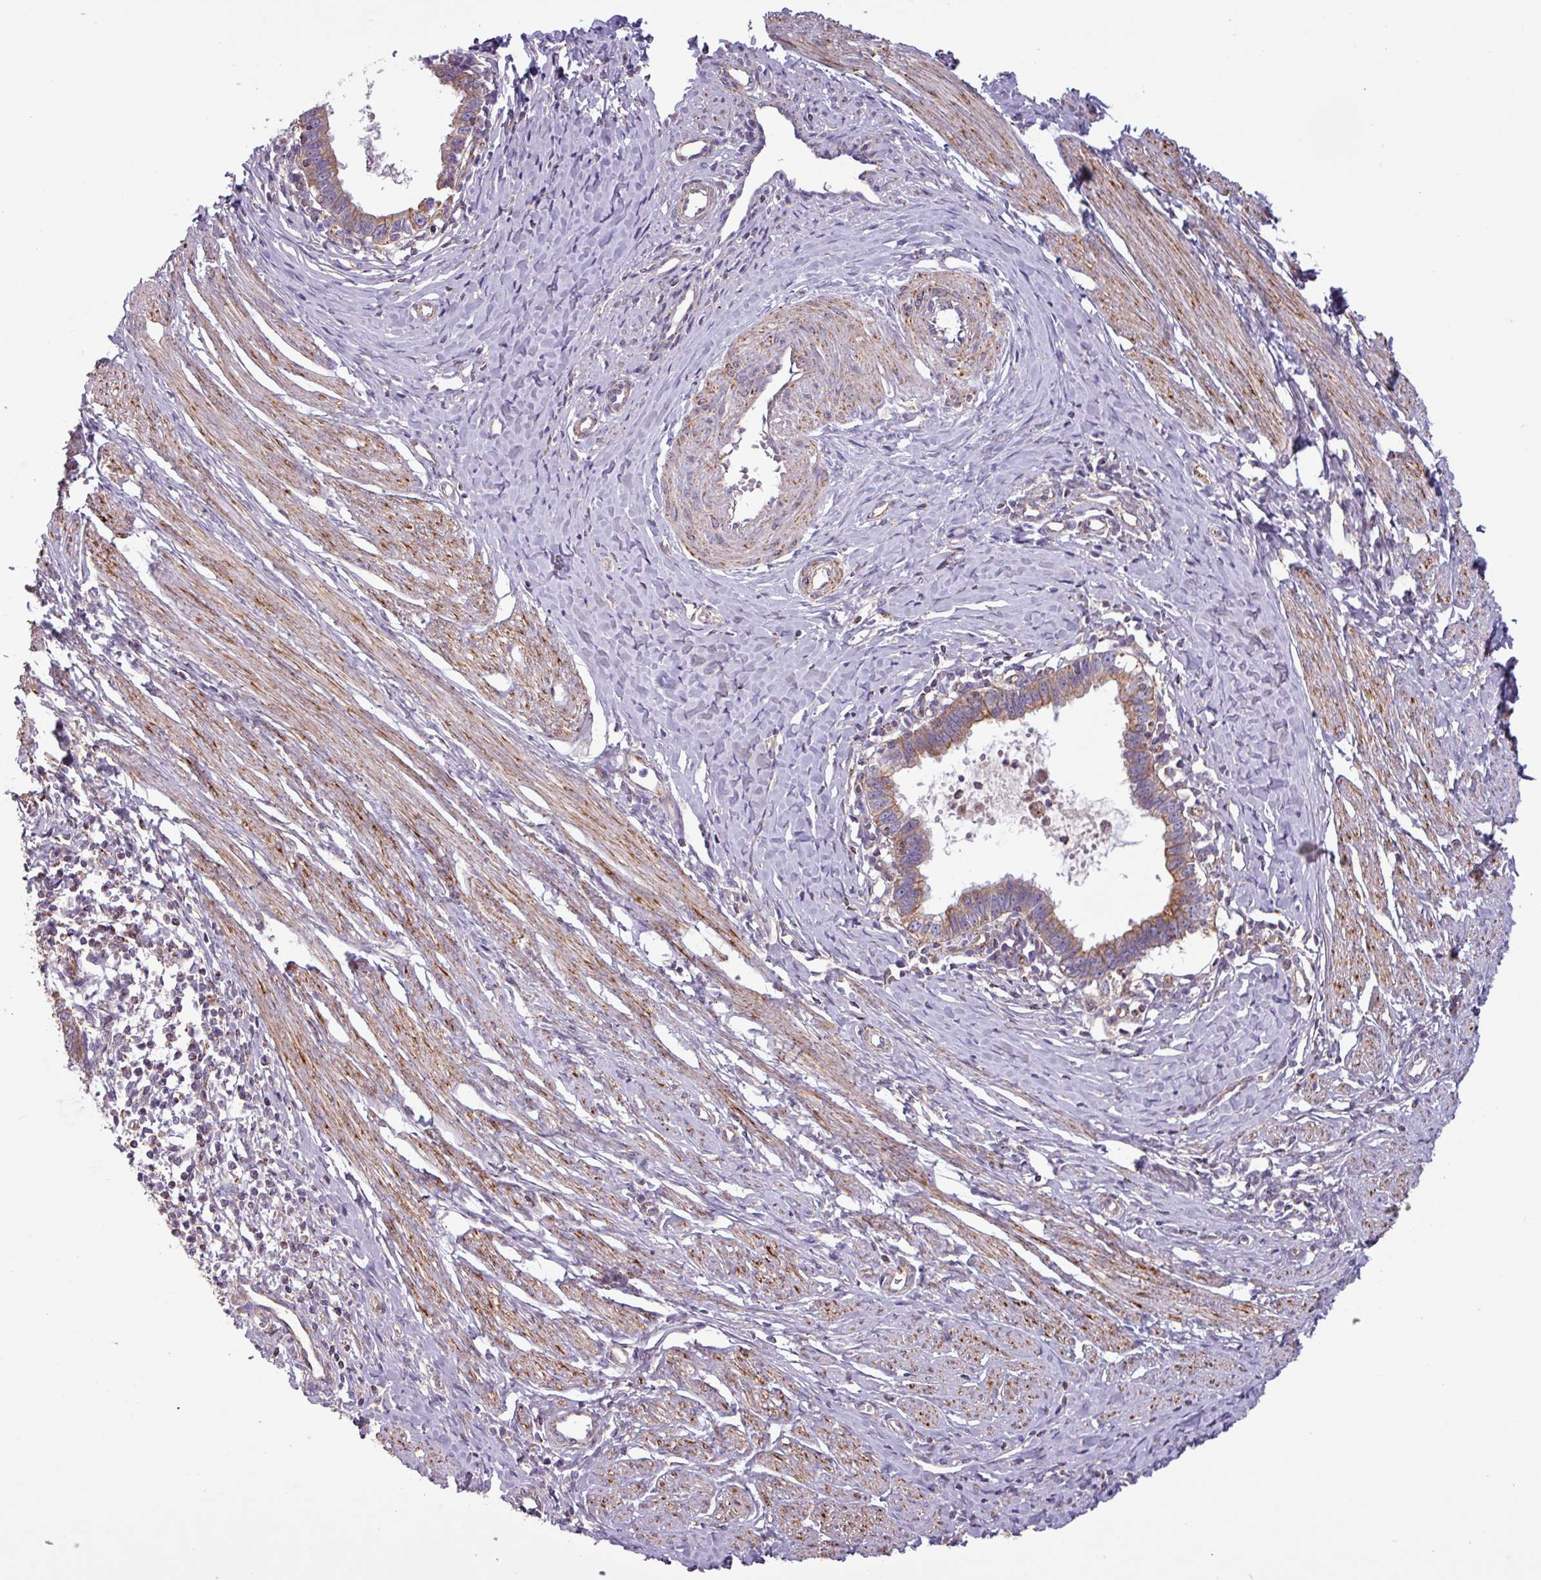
{"staining": {"intensity": "weak", "quantity": ">75%", "location": "cytoplasmic/membranous"}, "tissue": "cervical cancer", "cell_type": "Tumor cells", "image_type": "cancer", "snomed": [{"axis": "morphology", "description": "Adenocarcinoma, NOS"}, {"axis": "topography", "description": "Cervix"}], "caption": "Cervical cancer (adenocarcinoma) stained with a brown dye displays weak cytoplasmic/membranous positive positivity in about >75% of tumor cells.", "gene": "CAMK1", "patient": {"sex": "female", "age": 36}}